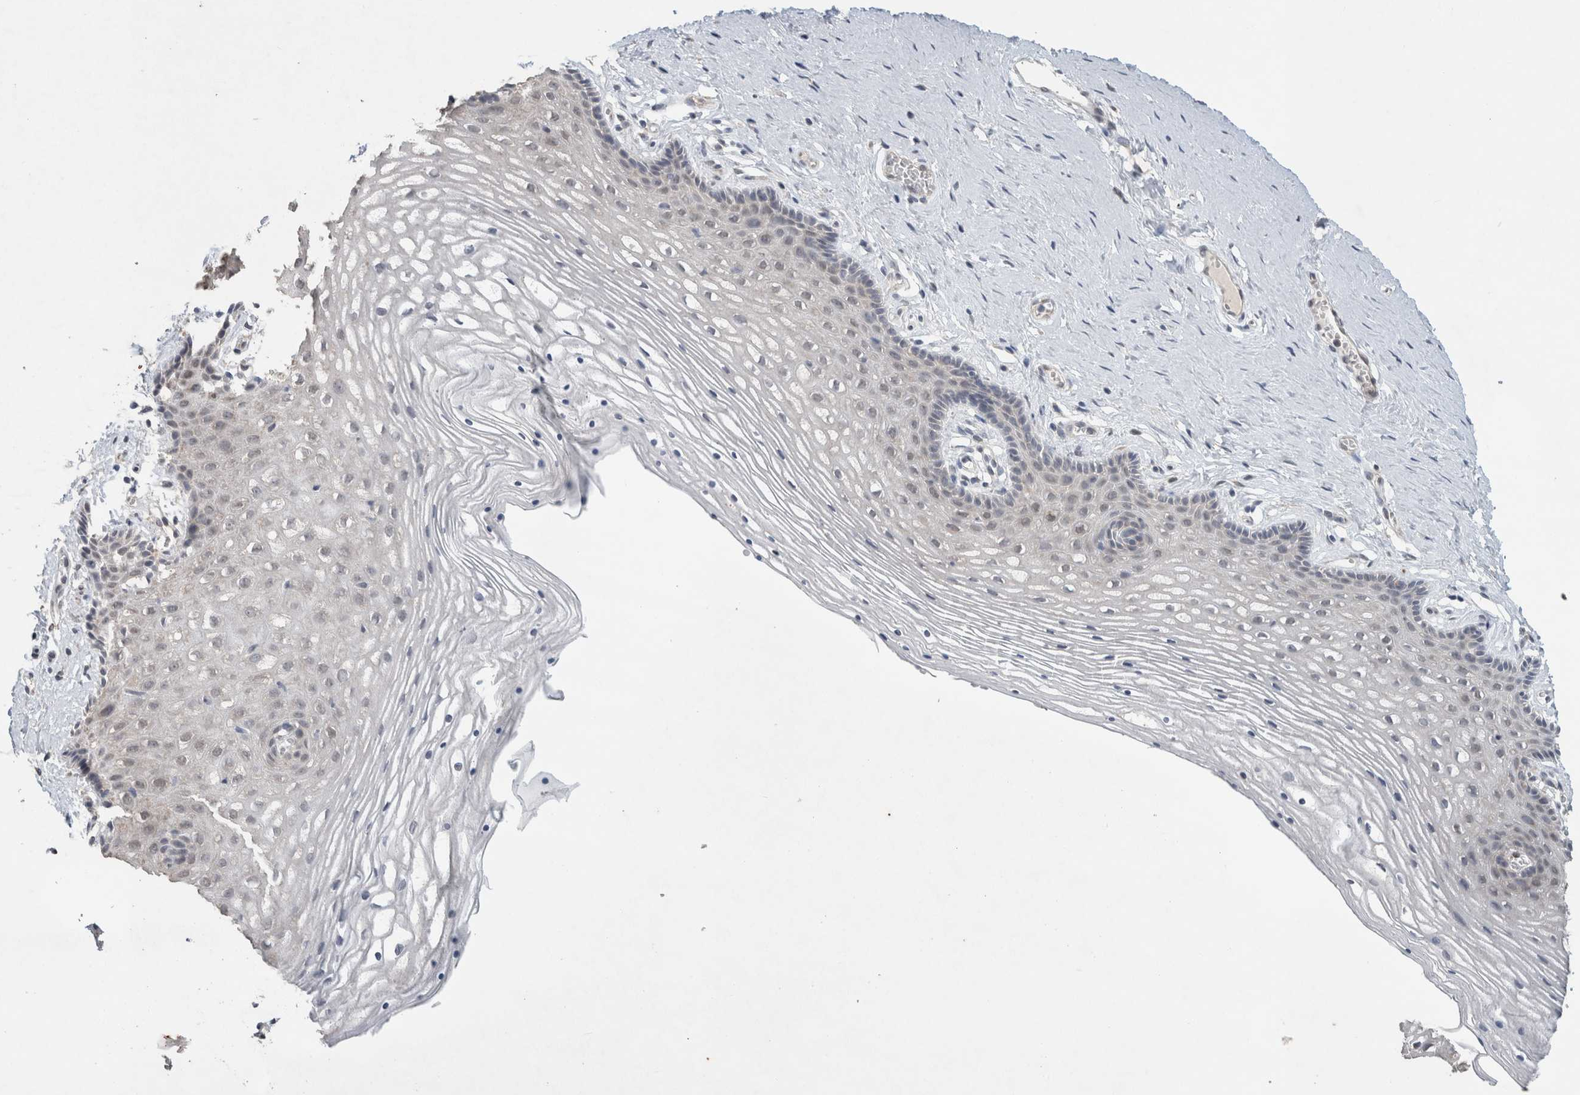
{"staining": {"intensity": "weak", "quantity": "<25%", "location": "nuclear"}, "tissue": "vagina", "cell_type": "Squamous epithelial cells", "image_type": "normal", "snomed": [{"axis": "morphology", "description": "Normal tissue, NOS"}, {"axis": "topography", "description": "Vagina"}], "caption": "Squamous epithelial cells show no significant staining in benign vagina.", "gene": "EIF4G3", "patient": {"sex": "female", "age": 32}}